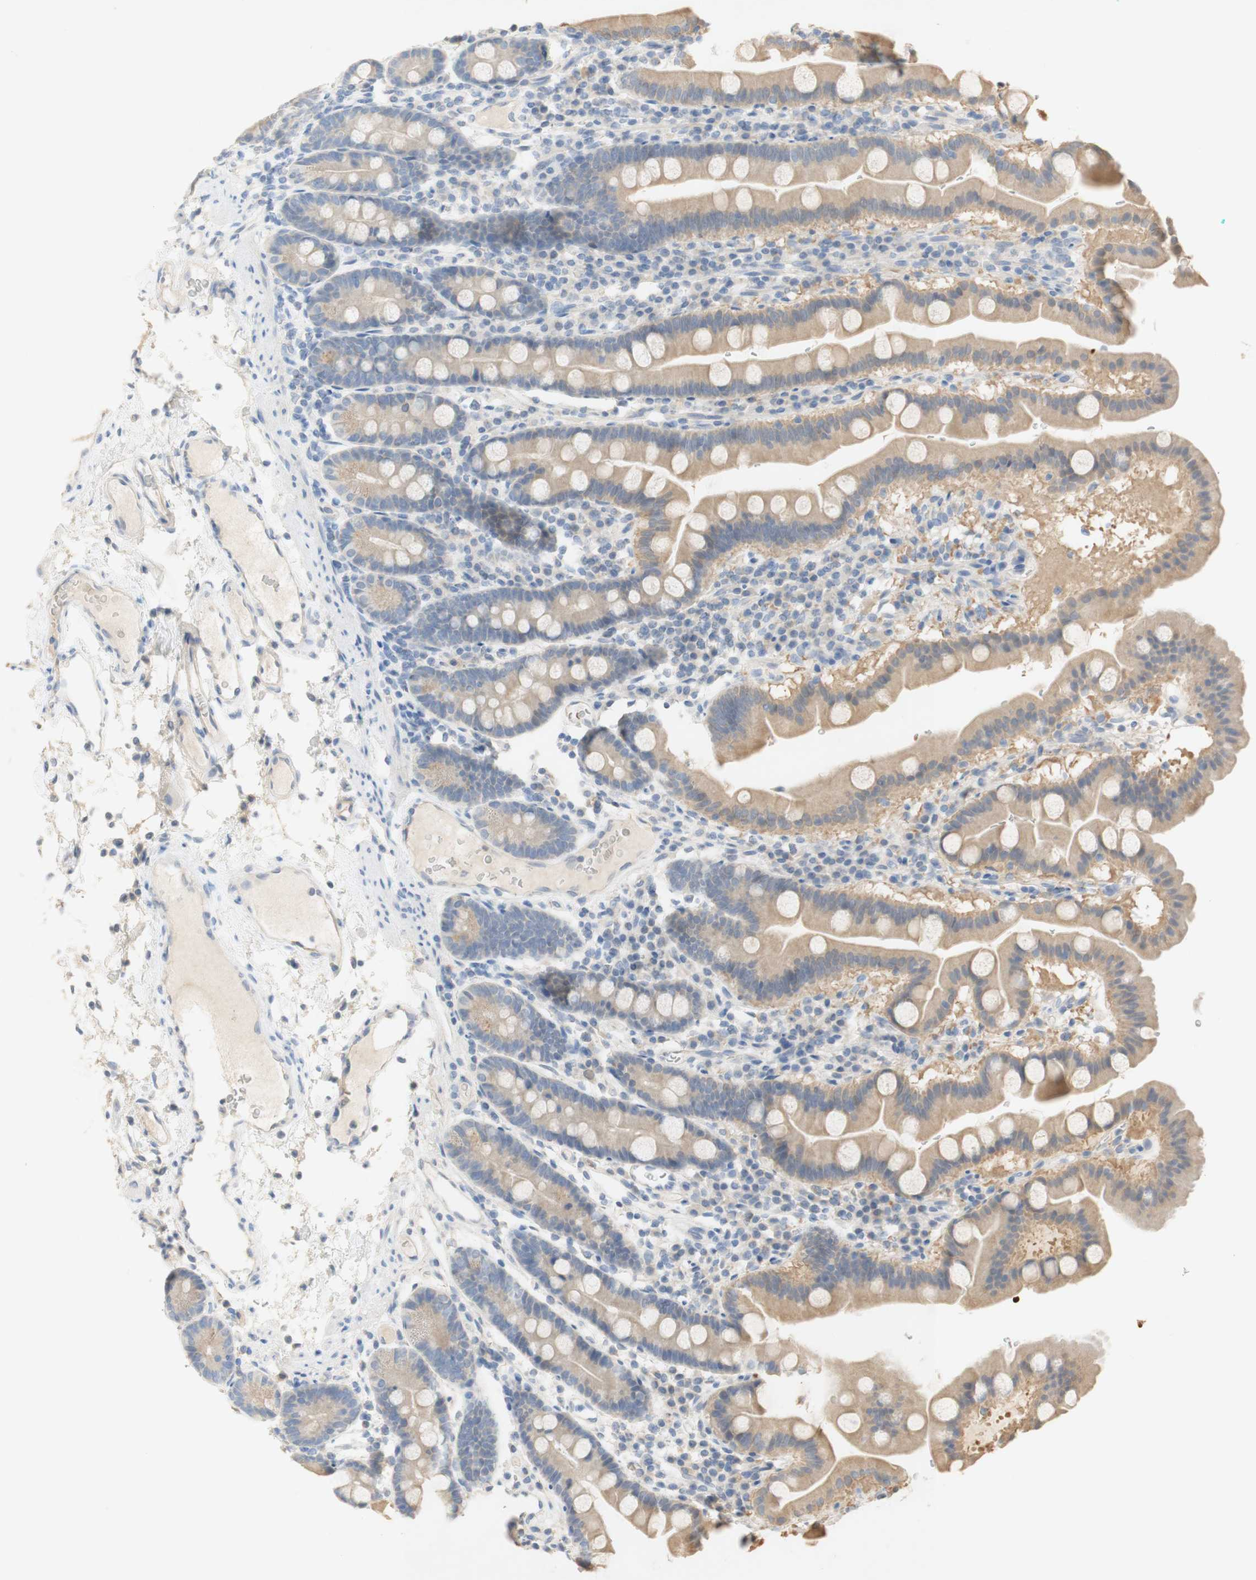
{"staining": {"intensity": "weak", "quantity": "25%-75%", "location": "cytoplasmic/membranous"}, "tissue": "duodenum", "cell_type": "Glandular cells", "image_type": "normal", "snomed": [{"axis": "morphology", "description": "Normal tissue, NOS"}, {"axis": "topography", "description": "Duodenum"}], "caption": "This image demonstrates benign duodenum stained with immunohistochemistry (IHC) to label a protein in brown. The cytoplasmic/membranous of glandular cells show weak positivity for the protein. Nuclei are counter-stained blue.", "gene": "EPO", "patient": {"sex": "male", "age": 50}}